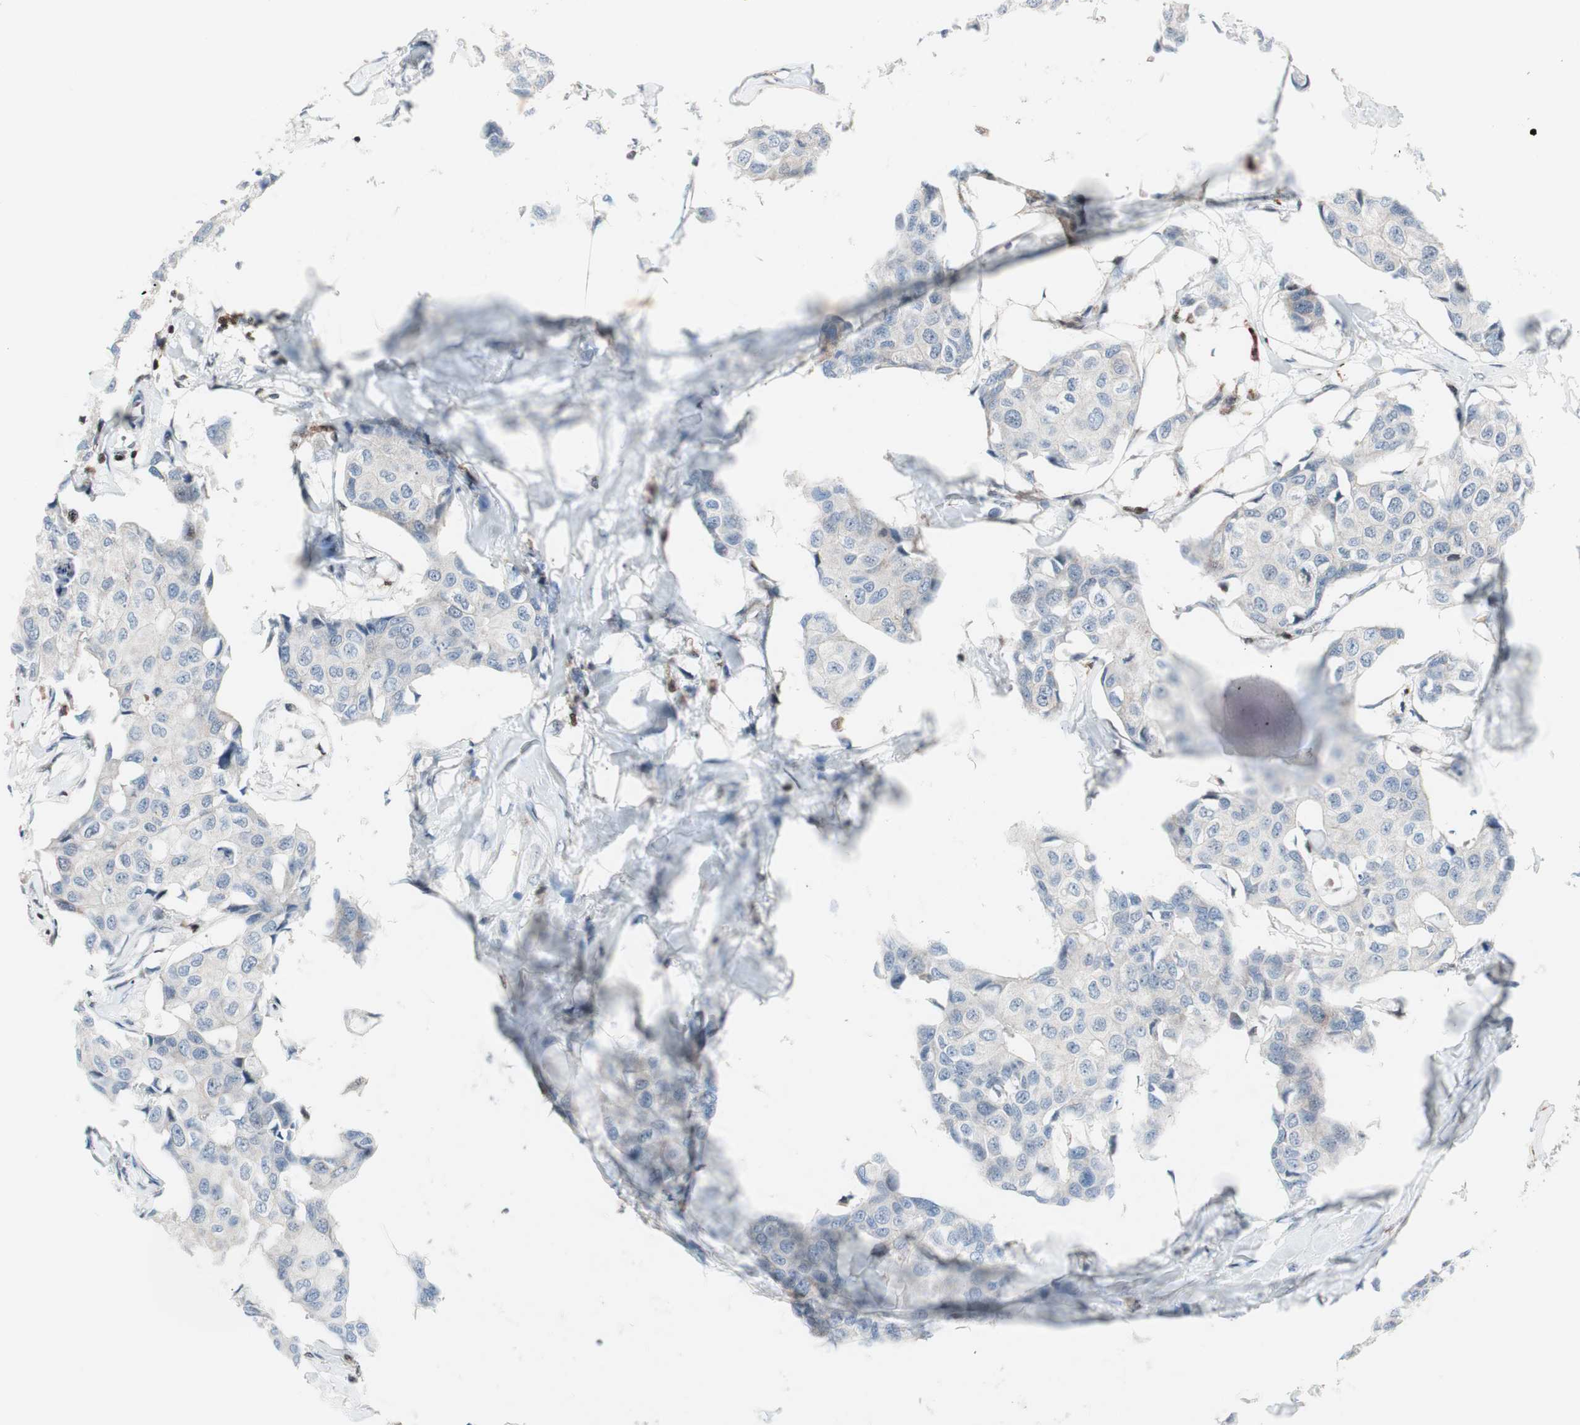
{"staining": {"intensity": "negative", "quantity": "none", "location": "none"}, "tissue": "breast cancer", "cell_type": "Tumor cells", "image_type": "cancer", "snomed": [{"axis": "morphology", "description": "Duct carcinoma"}, {"axis": "topography", "description": "Breast"}], "caption": "Micrograph shows no significant protein staining in tumor cells of breast cancer (infiltrating ductal carcinoma).", "gene": "RGS10", "patient": {"sex": "female", "age": 80}}